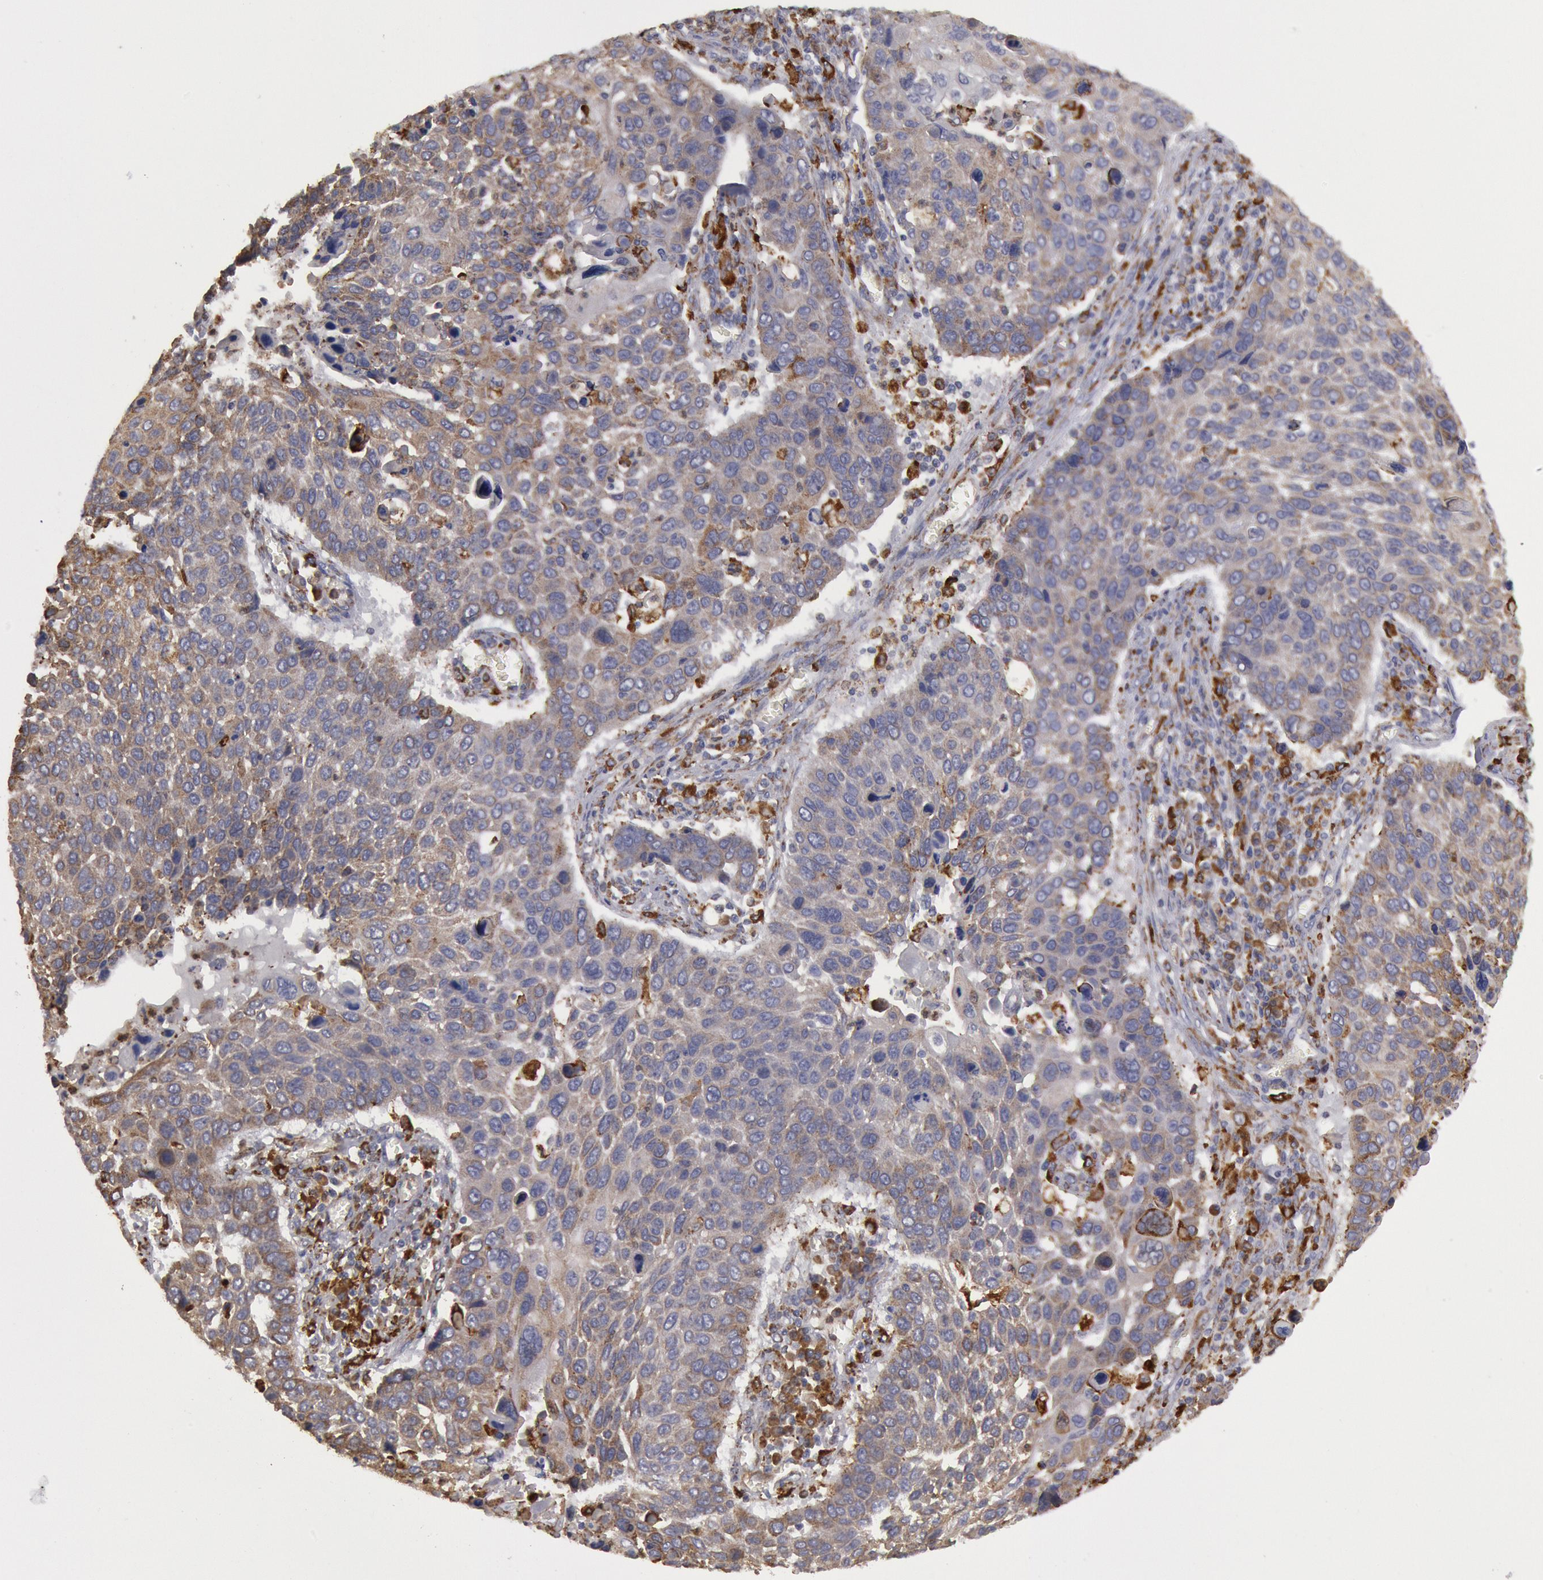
{"staining": {"intensity": "weak", "quantity": ">75%", "location": "cytoplasmic/membranous"}, "tissue": "lung cancer", "cell_type": "Tumor cells", "image_type": "cancer", "snomed": [{"axis": "morphology", "description": "Squamous cell carcinoma, NOS"}, {"axis": "topography", "description": "Lung"}], "caption": "The micrograph demonstrates staining of lung squamous cell carcinoma, revealing weak cytoplasmic/membranous protein positivity (brown color) within tumor cells. (brown staining indicates protein expression, while blue staining denotes nuclei).", "gene": "ERP44", "patient": {"sex": "male", "age": 68}}